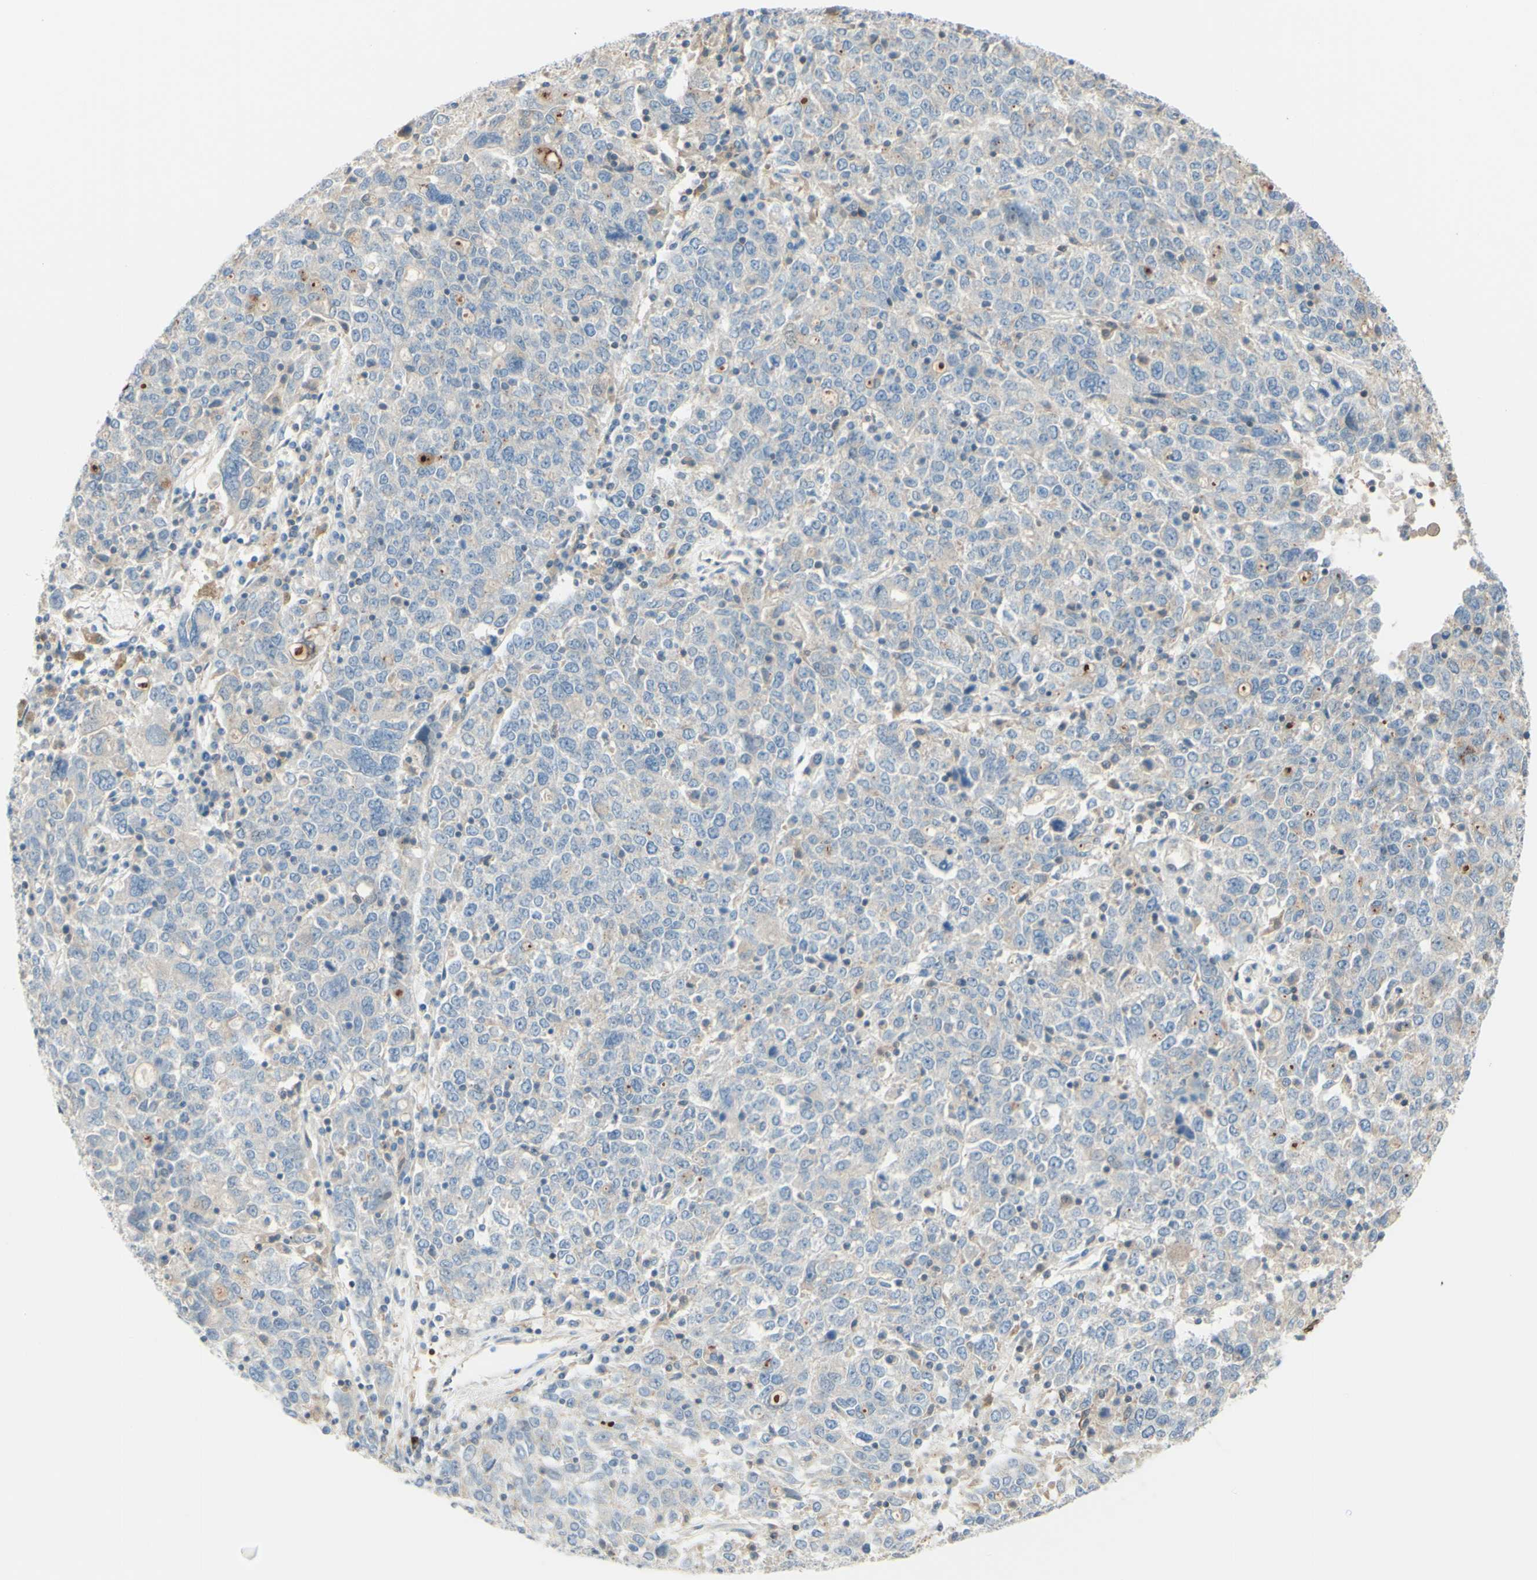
{"staining": {"intensity": "weak", "quantity": "25%-75%", "location": "cytoplasmic/membranous"}, "tissue": "ovarian cancer", "cell_type": "Tumor cells", "image_type": "cancer", "snomed": [{"axis": "morphology", "description": "Carcinoma, endometroid"}, {"axis": "topography", "description": "Ovary"}], "caption": "Immunohistochemical staining of human ovarian endometroid carcinoma demonstrates low levels of weak cytoplasmic/membranous positivity in about 25%-75% of tumor cells.", "gene": "MTM1", "patient": {"sex": "female", "age": 62}}